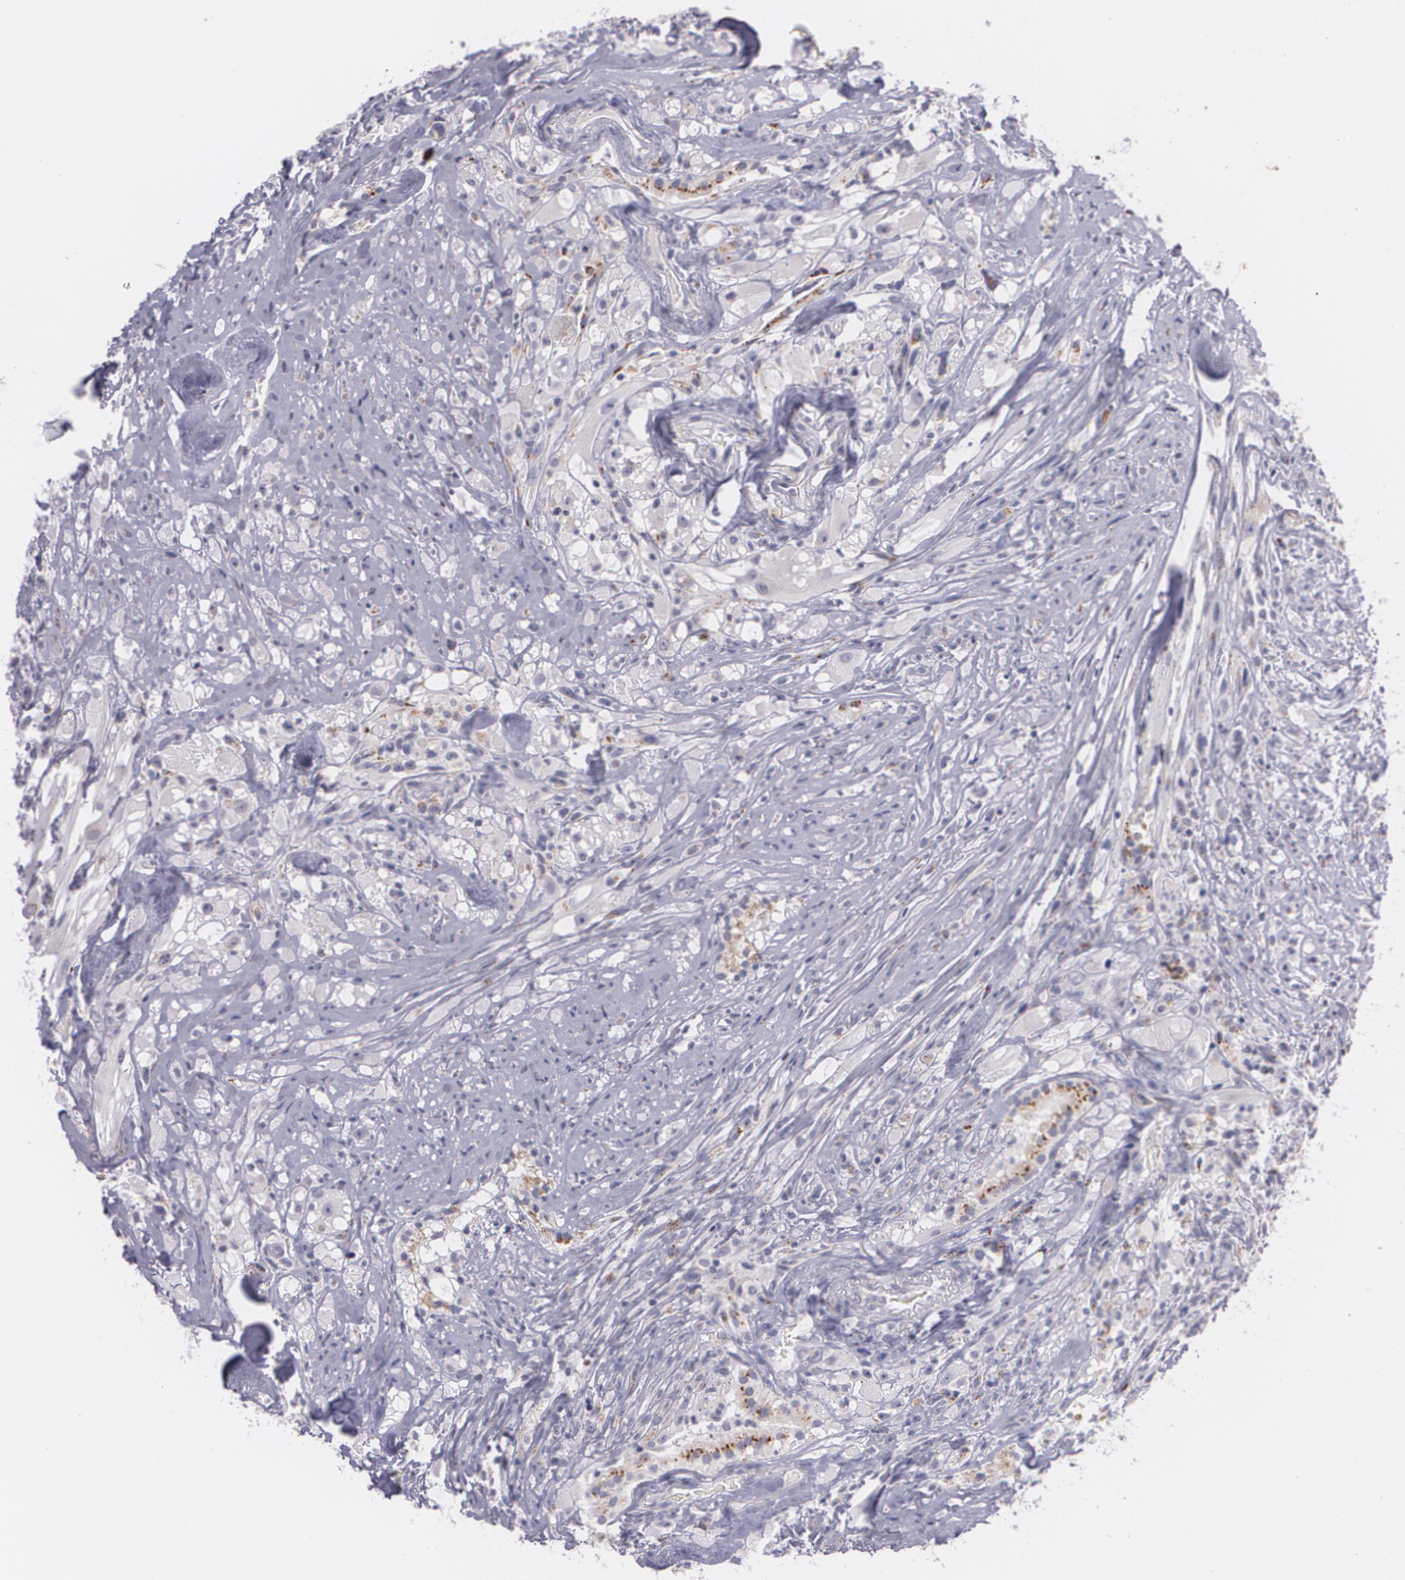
{"staining": {"intensity": "weak", "quantity": "<25%", "location": "cytoplasmic/membranous"}, "tissue": "glioma", "cell_type": "Tumor cells", "image_type": "cancer", "snomed": [{"axis": "morphology", "description": "Glioma, malignant, High grade"}, {"axis": "topography", "description": "Brain"}], "caption": "The photomicrograph shows no significant expression in tumor cells of glioma.", "gene": "CILK1", "patient": {"sex": "male", "age": 48}}